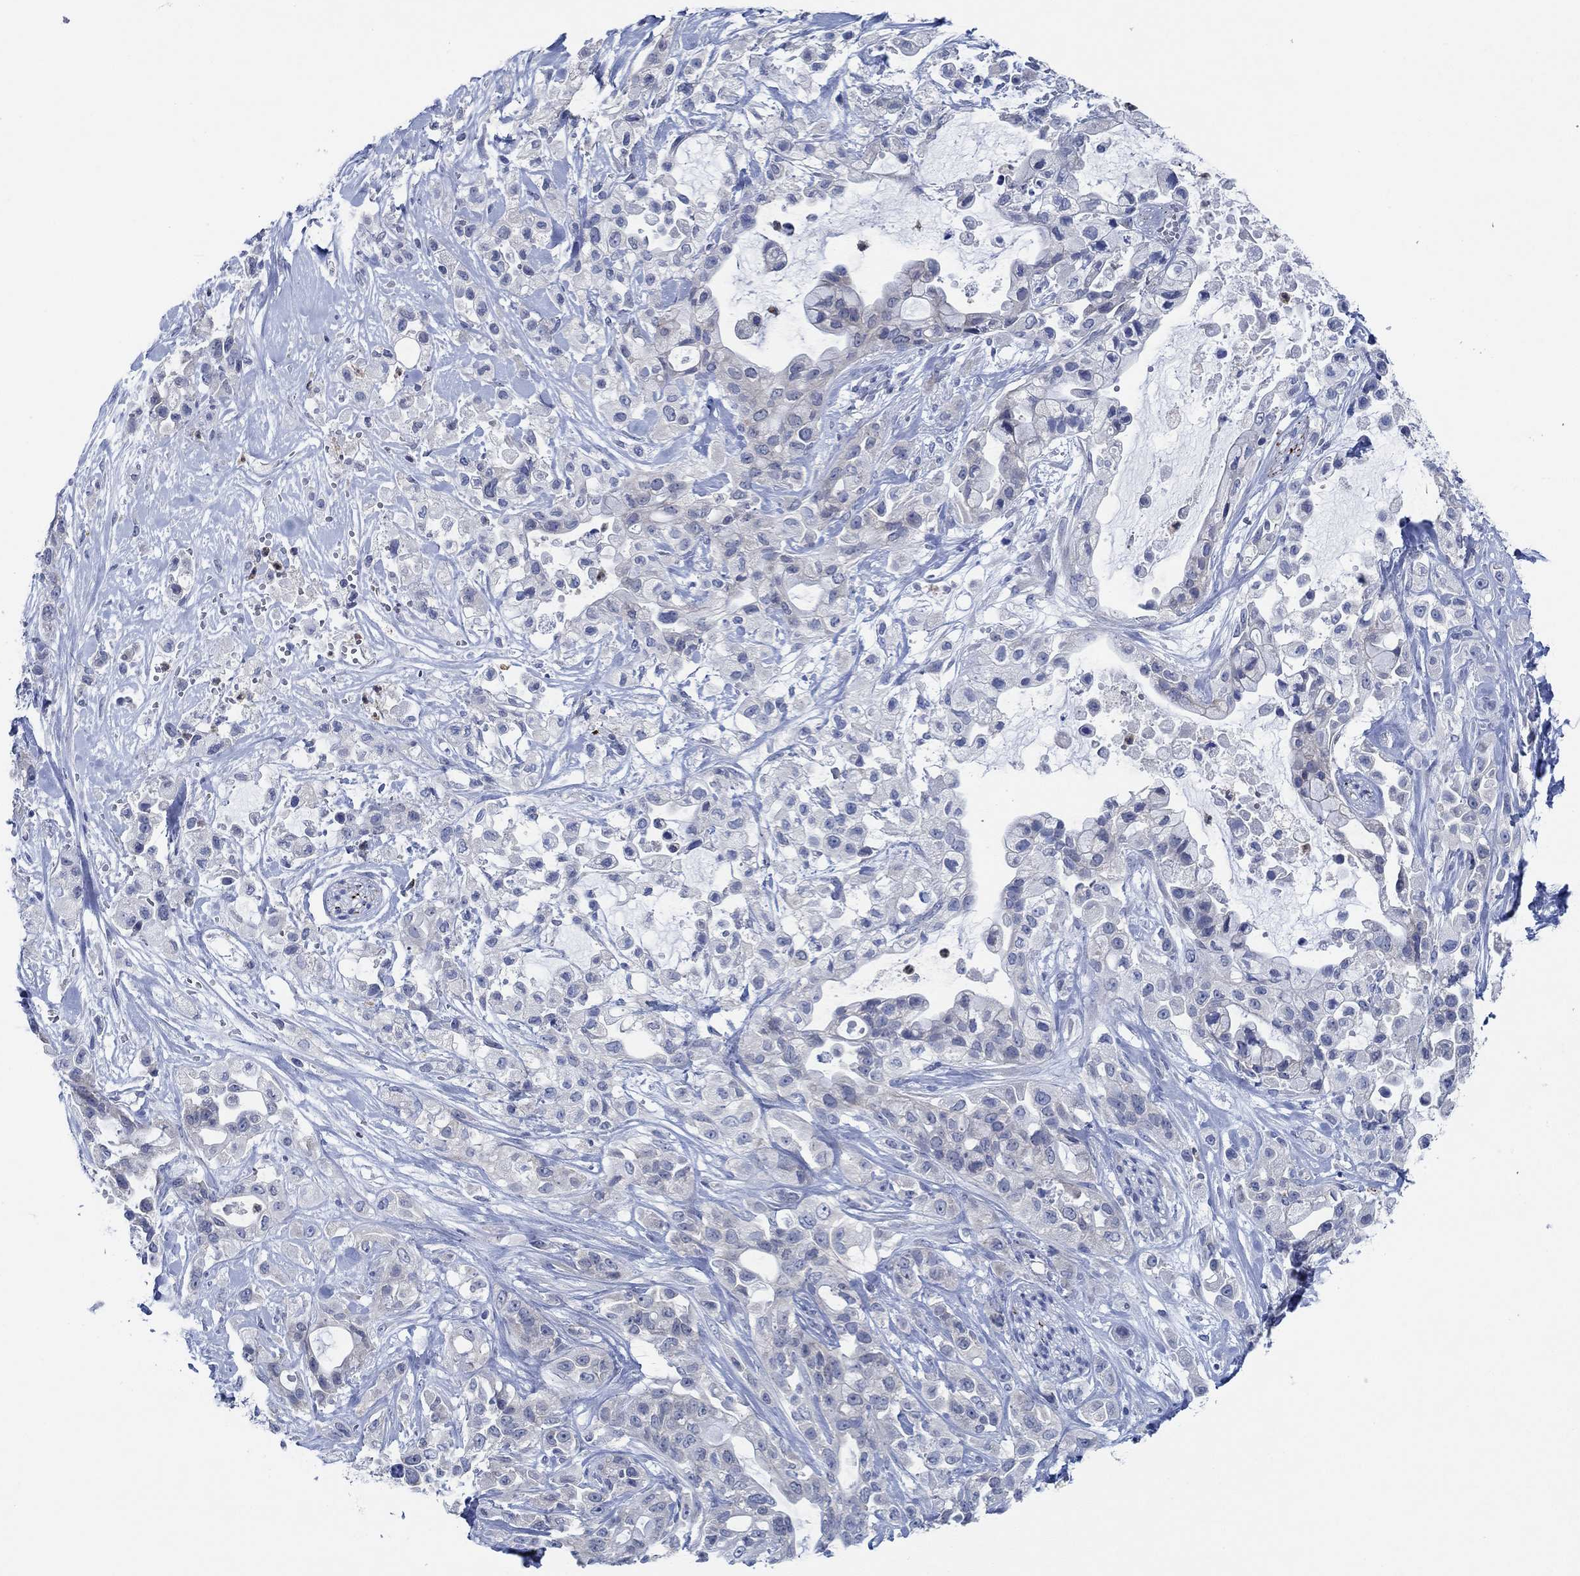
{"staining": {"intensity": "negative", "quantity": "none", "location": "none"}, "tissue": "pancreatic cancer", "cell_type": "Tumor cells", "image_type": "cancer", "snomed": [{"axis": "morphology", "description": "Adenocarcinoma, NOS"}, {"axis": "topography", "description": "Pancreas"}], "caption": "Tumor cells are negative for brown protein staining in adenocarcinoma (pancreatic). (DAB (3,3'-diaminobenzidine) immunohistochemistry (IHC) visualized using brightfield microscopy, high magnification).", "gene": "ZNF671", "patient": {"sex": "male", "age": 44}}